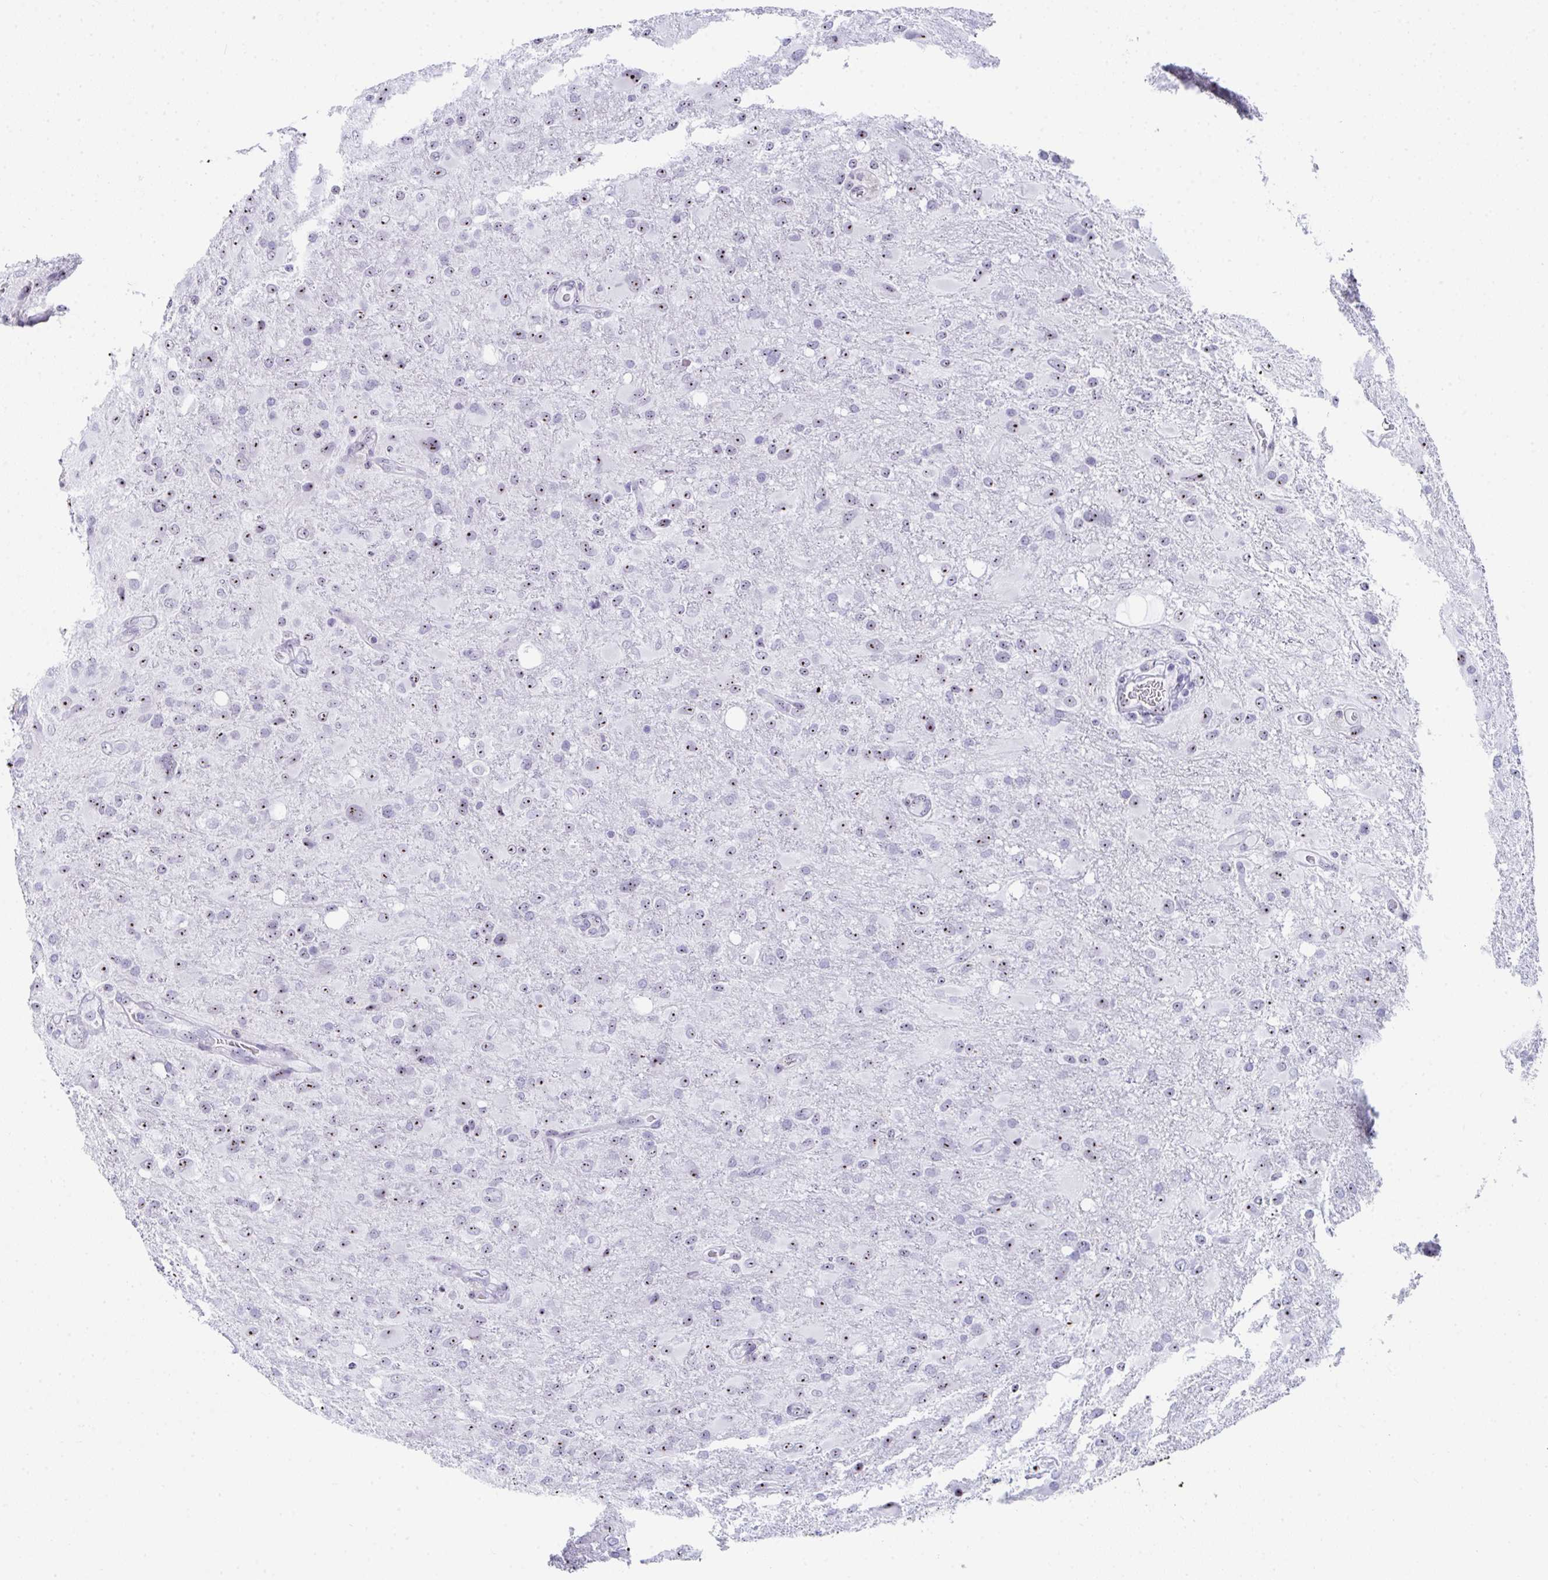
{"staining": {"intensity": "moderate", "quantity": ">75%", "location": "nuclear"}, "tissue": "glioma", "cell_type": "Tumor cells", "image_type": "cancer", "snomed": [{"axis": "morphology", "description": "Glioma, malignant, High grade"}, {"axis": "topography", "description": "Brain"}], "caption": "This histopathology image shows IHC staining of human malignant glioma (high-grade), with medium moderate nuclear expression in approximately >75% of tumor cells.", "gene": "NOP10", "patient": {"sex": "male", "age": 53}}